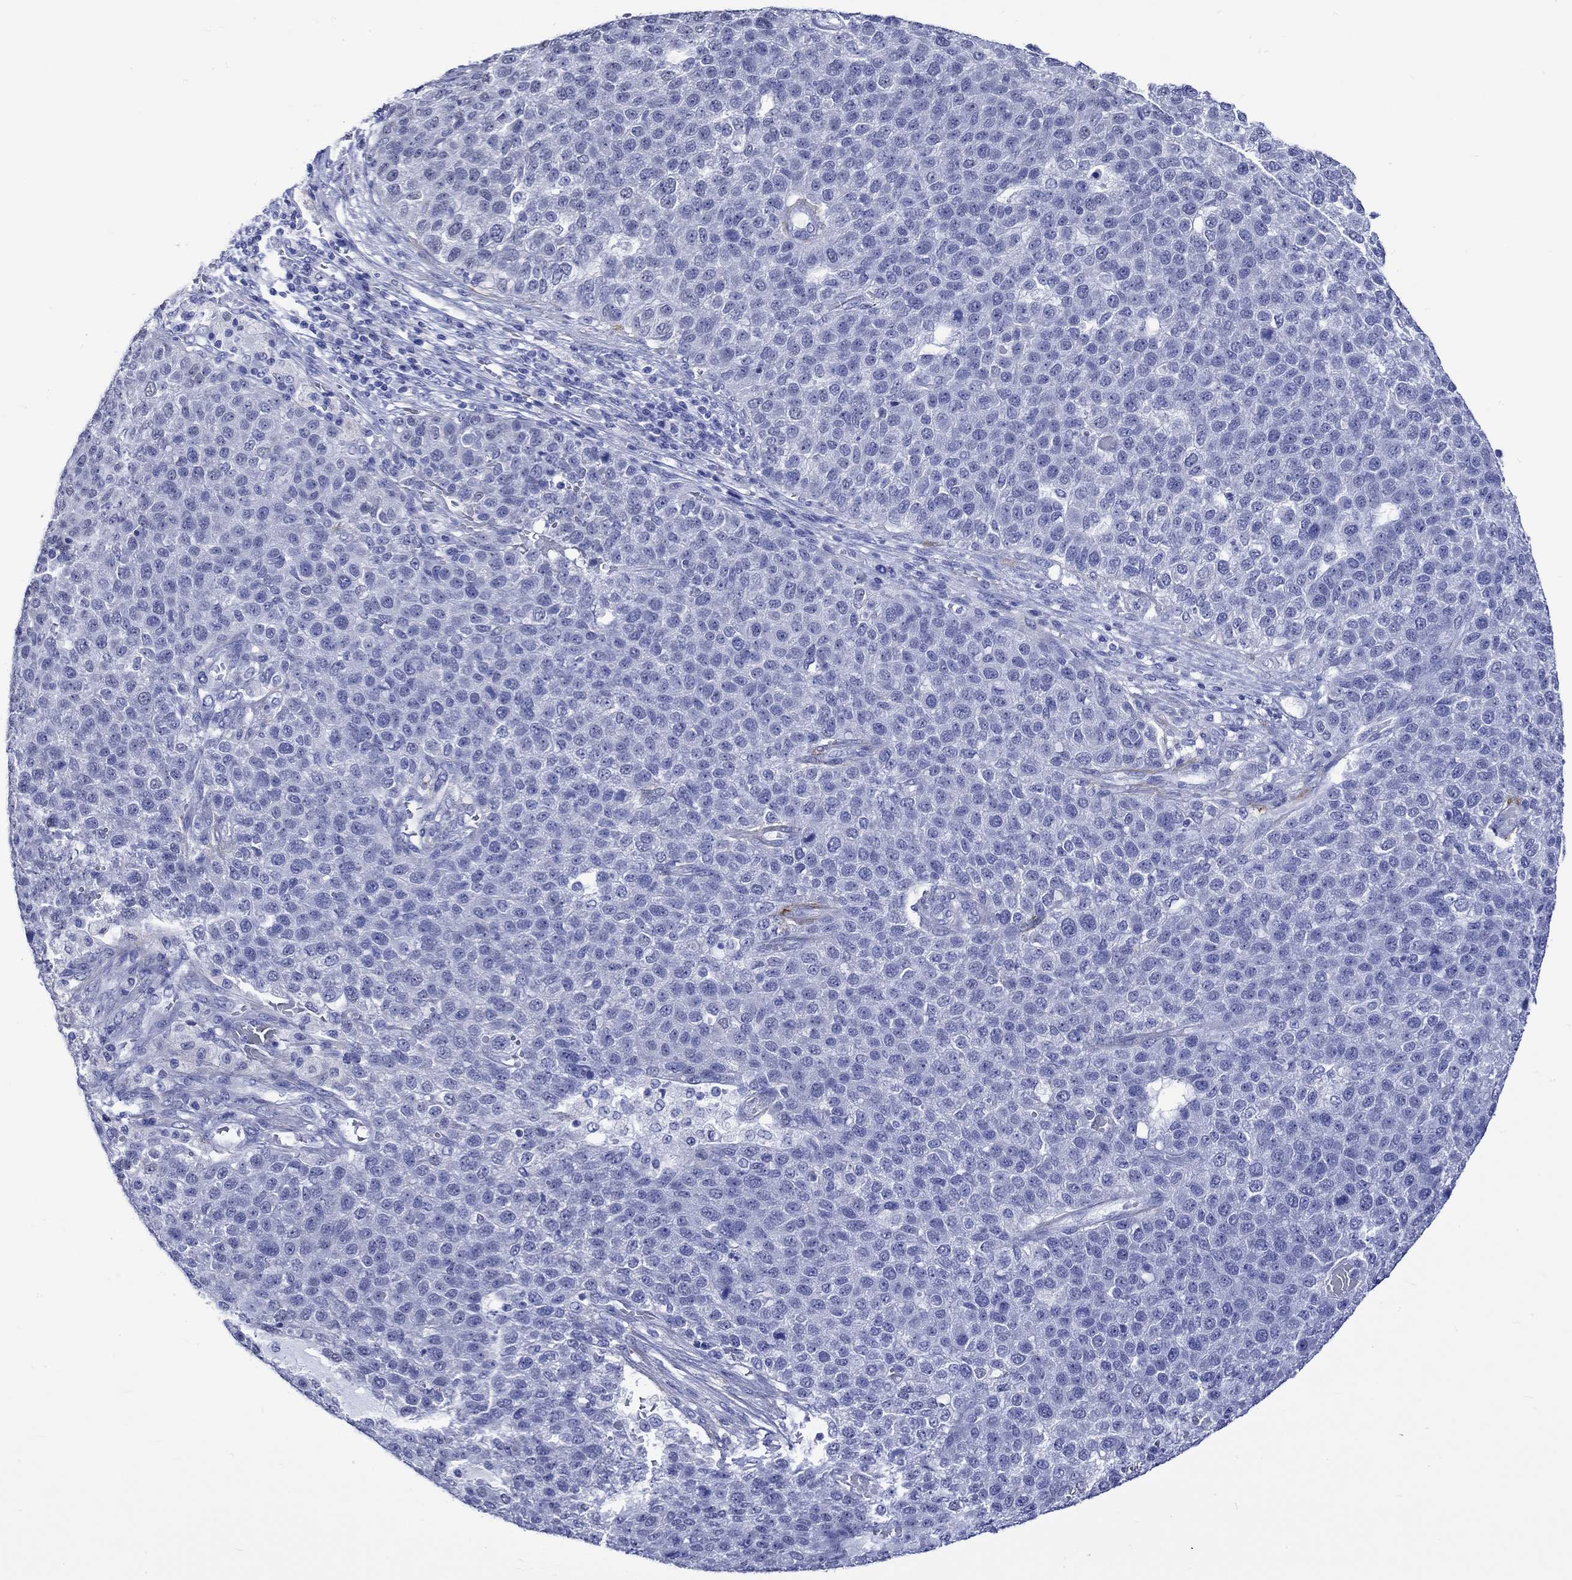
{"staining": {"intensity": "negative", "quantity": "none", "location": "none"}, "tissue": "pancreatic cancer", "cell_type": "Tumor cells", "image_type": "cancer", "snomed": [{"axis": "morphology", "description": "Adenocarcinoma, NOS"}, {"axis": "topography", "description": "Pancreas"}], "caption": "Pancreatic cancer was stained to show a protein in brown. There is no significant staining in tumor cells. (DAB (3,3'-diaminobenzidine) IHC with hematoxylin counter stain).", "gene": "CRYAB", "patient": {"sex": "female", "age": 61}}